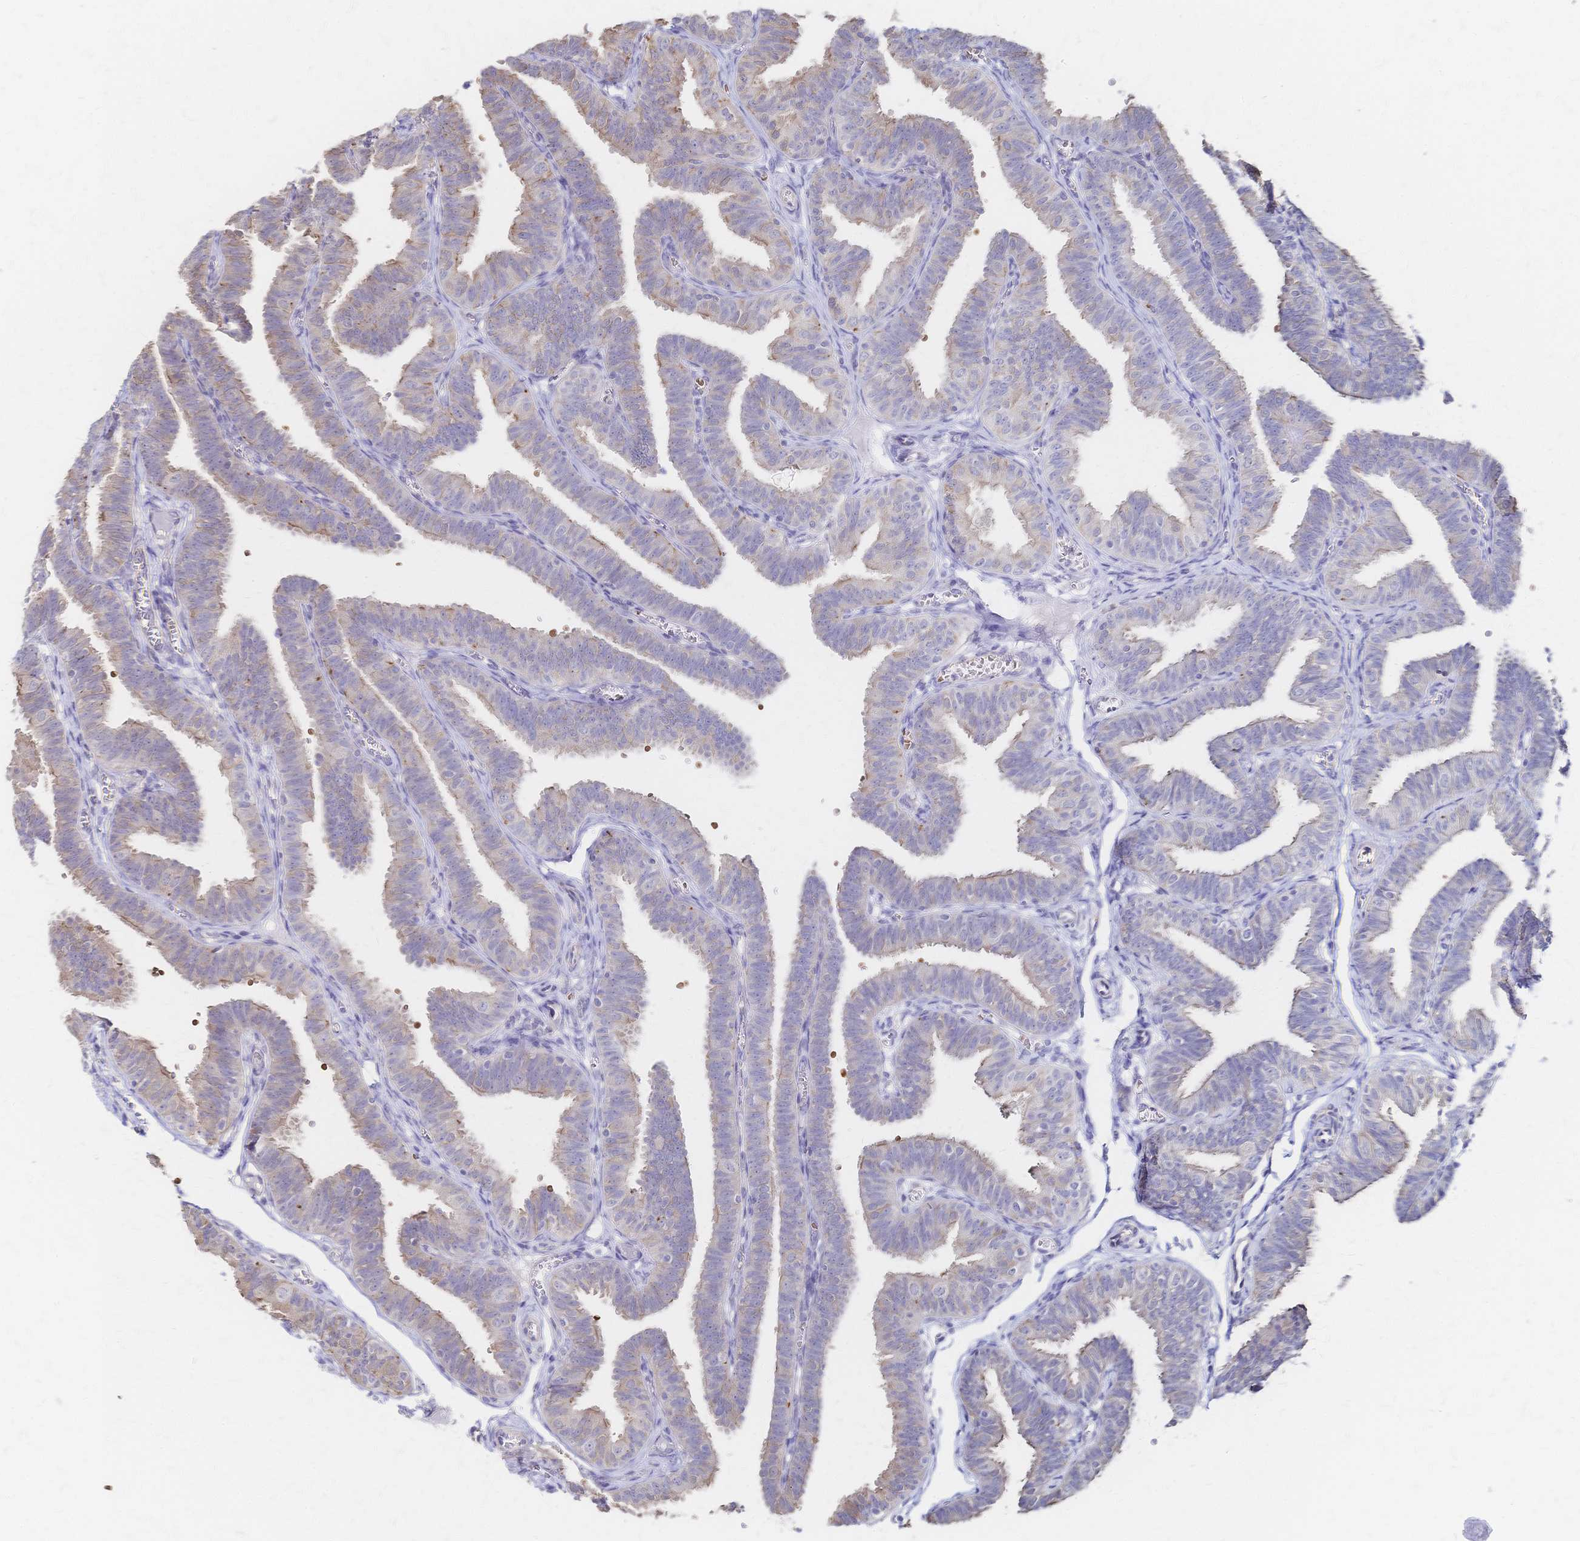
{"staining": {"intensity": "weak", "quantity": "25%-75%", "location": "cytoplasmic/membranous"}, "tissue": "fallopian tube", "cell_type": "Glandular cells", "image_type": "normal", "snomed": [{"axis": "morphology", "description": "Normal tissue, NOS"}, {"axis": "topography", "description": "Fallopian tube"}], "caption": "A micrograph showing weak cytoplasmic/membranous positivity in approximately 25%-75% of glandular cells in benign fallopian tube, as visualized by brown immunohistochemical staining.", "gene": "SLC5A1", "patient": {"sex": "female", "age": 25}}